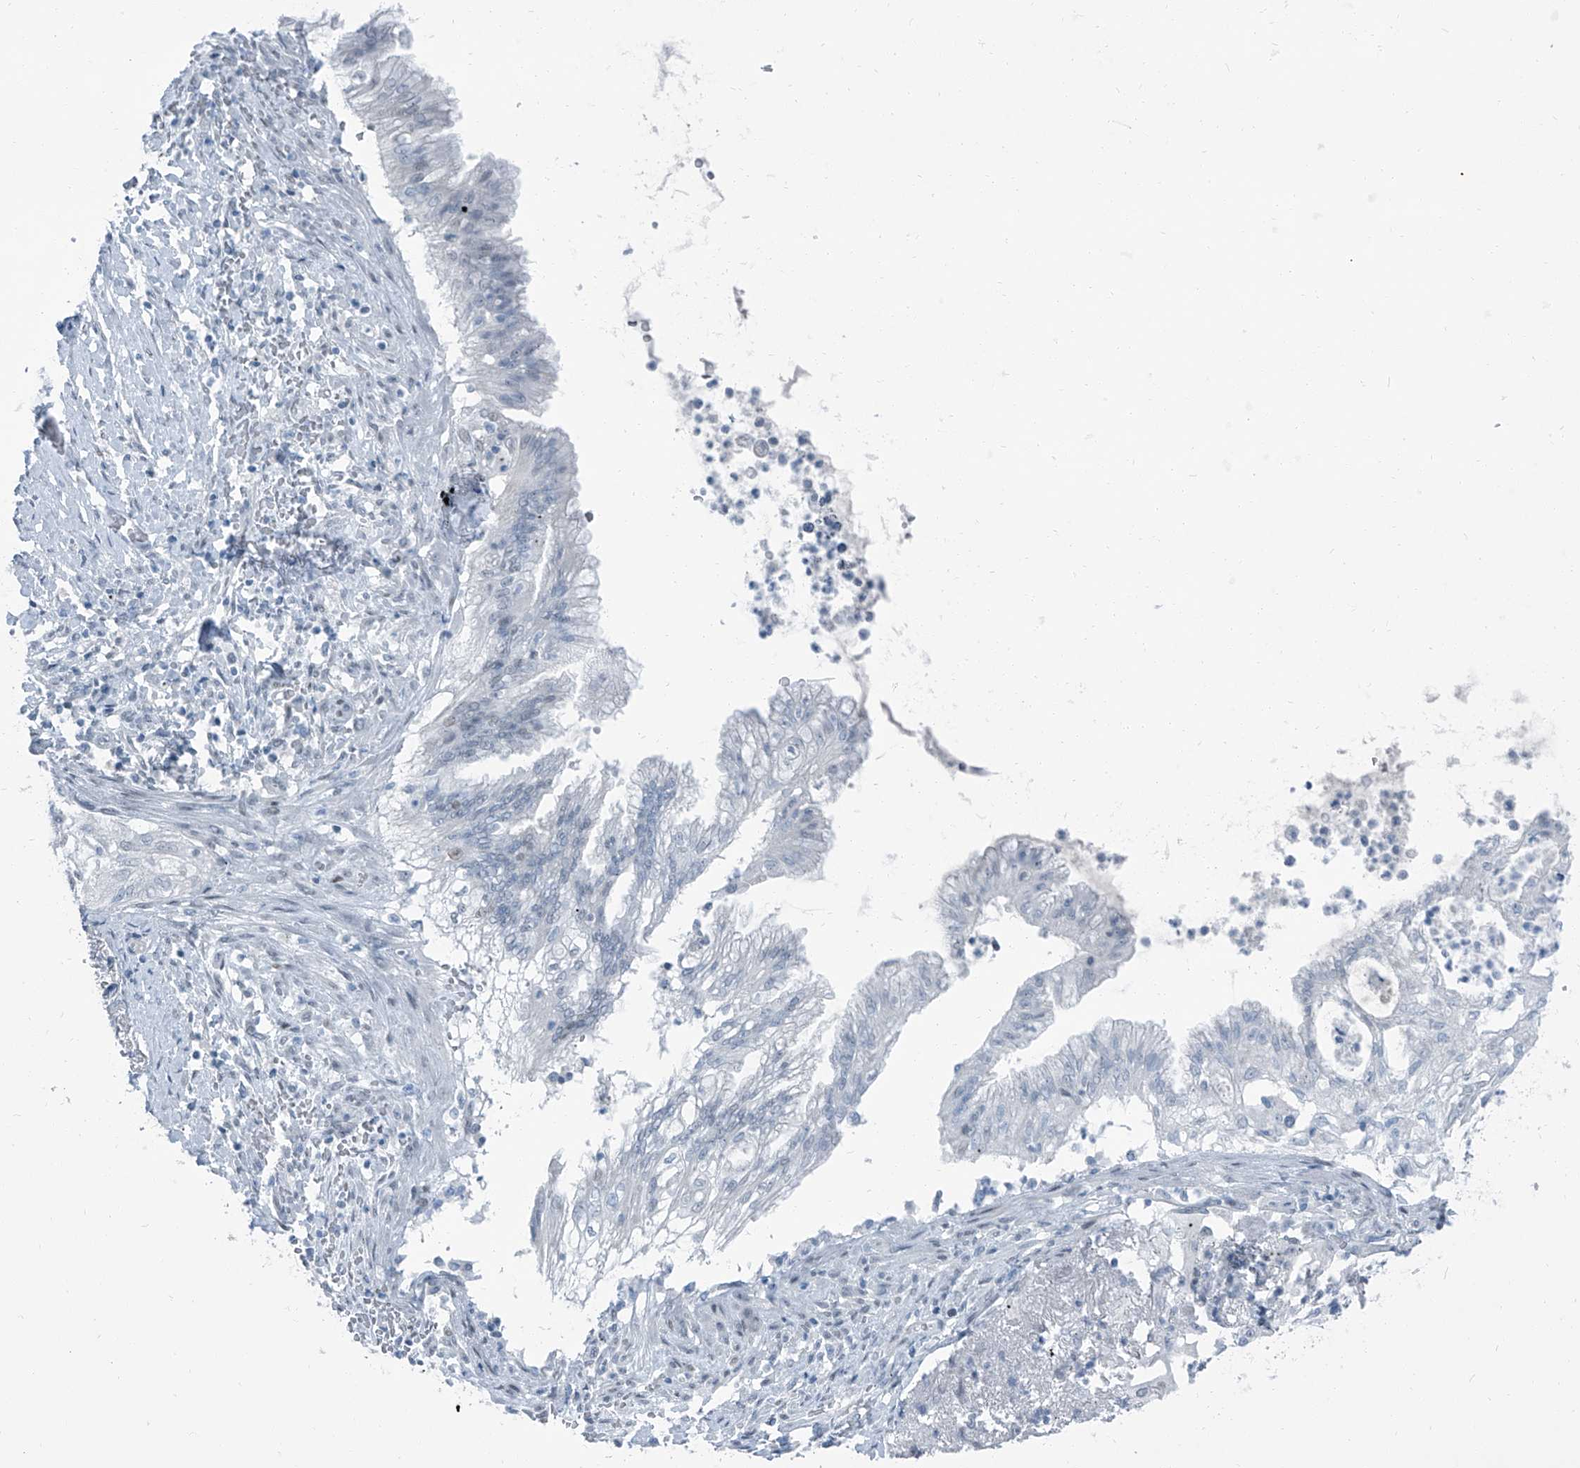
{"staining": {"intensity": "negative", "quantity": "none", "location": "none"}, "tissue": "lung cancer", "cell_type": "Tumor cells", "image_type": "cancer", "snomed": [{"axis": "morphology", "description": "Adenocarcinoma, NOS"}, {"axis": "topography", "description": "Lung"}], "caption": "IHC of human lung cancer shows no positivity in tumor cells.", "gene": "RGN", "patient": {"sex": "female", "age": 70}}